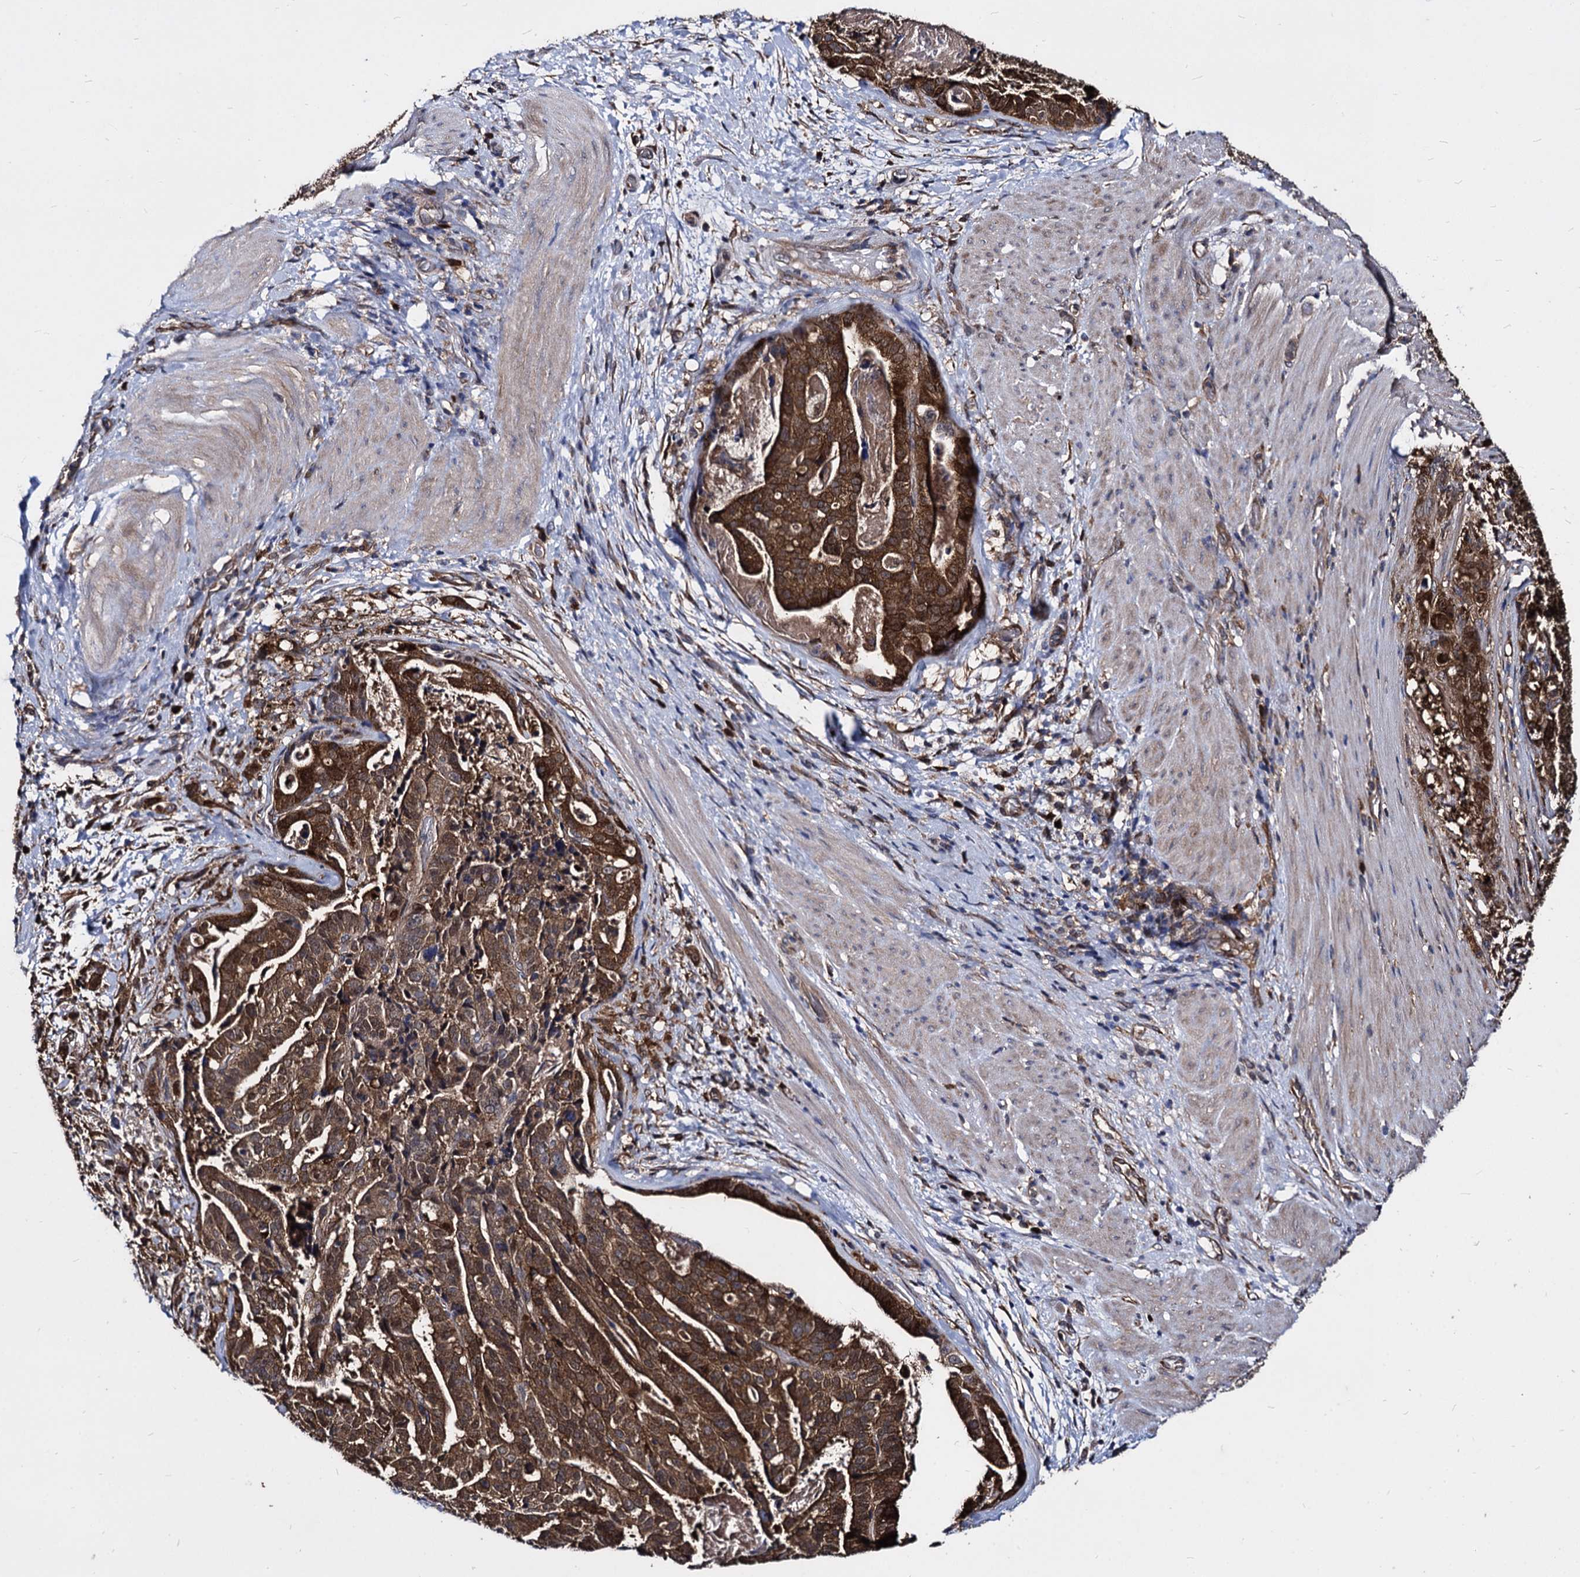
{"staining": {"intensity": "strong", "quantity": ">75%", "location": "cytoplasmic/membranous"}, "tissue": "stomach cancer", "cell_type": "Tumor cells", "image_type": "cancer", "snomed": [{"axis": "morphology", "description": "Adenocarcinoma, NOS"}, {"axis": "topography", "description": "Stomach"}], "caption": "Protein expression analysis of stomach adenocarcinoma displays strong cytoplasmic/membranous expression in approximately >75% of tumor cells.", "gene": "NME1", "patient": {"sex": "male", "age": 48}}